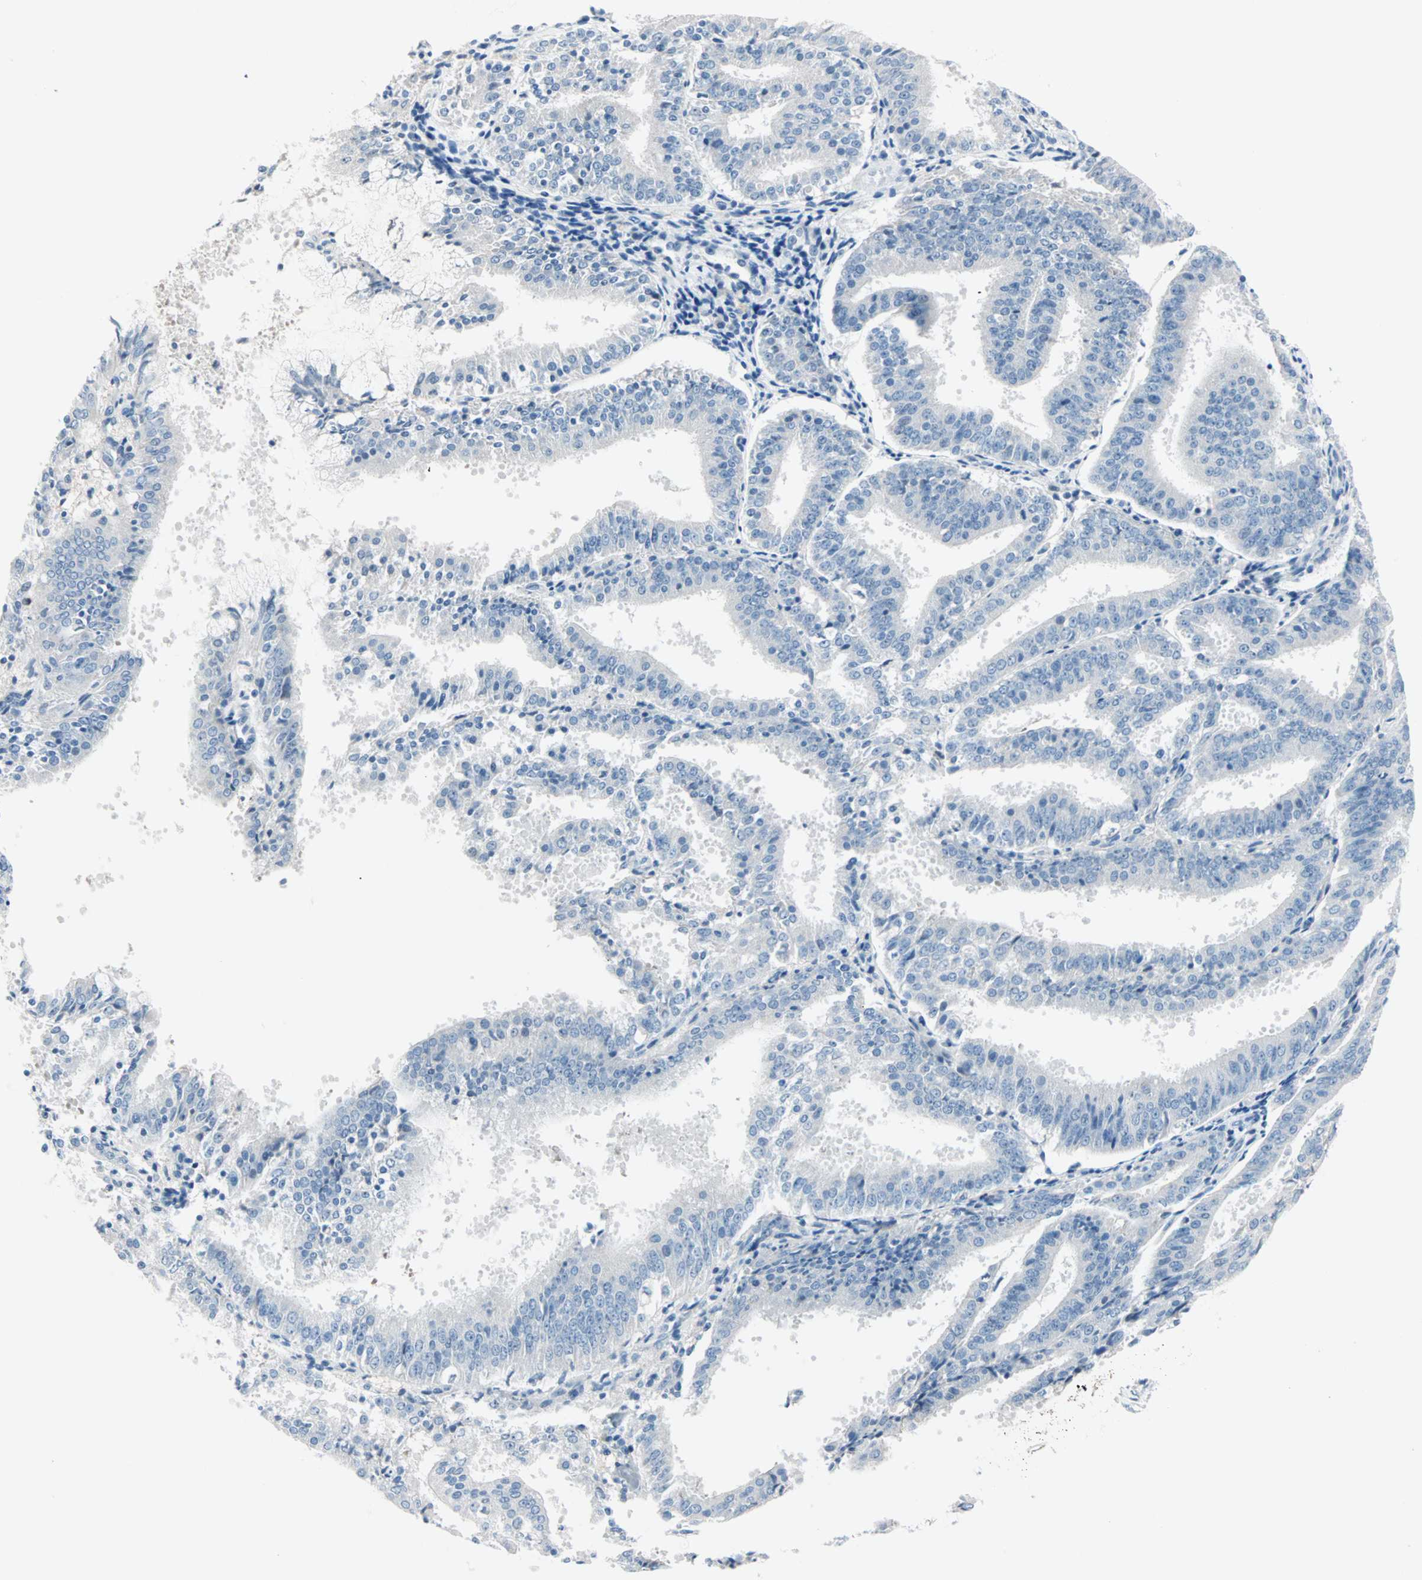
{"staining": {"intensity": "negative", "quantity": "none", "location": "none"}, "tissue": "endometrial cancer", "cell_type": "Tumor cells", "image_type": "cancer", "snomed": [{"axis": "morphology", "description": "Adenocarcinoma, NOS"}, {"axis": "topography", "description": "Endometrium"}], "caption": "The image reveals no staining of tumor cells in endometrial adenocarcinoma. (Immunohistochemistry (ihc), brightfield microscopy, high magnification).", "gene": "NEFH", "patient": {"sex": "female", "age": 63}}